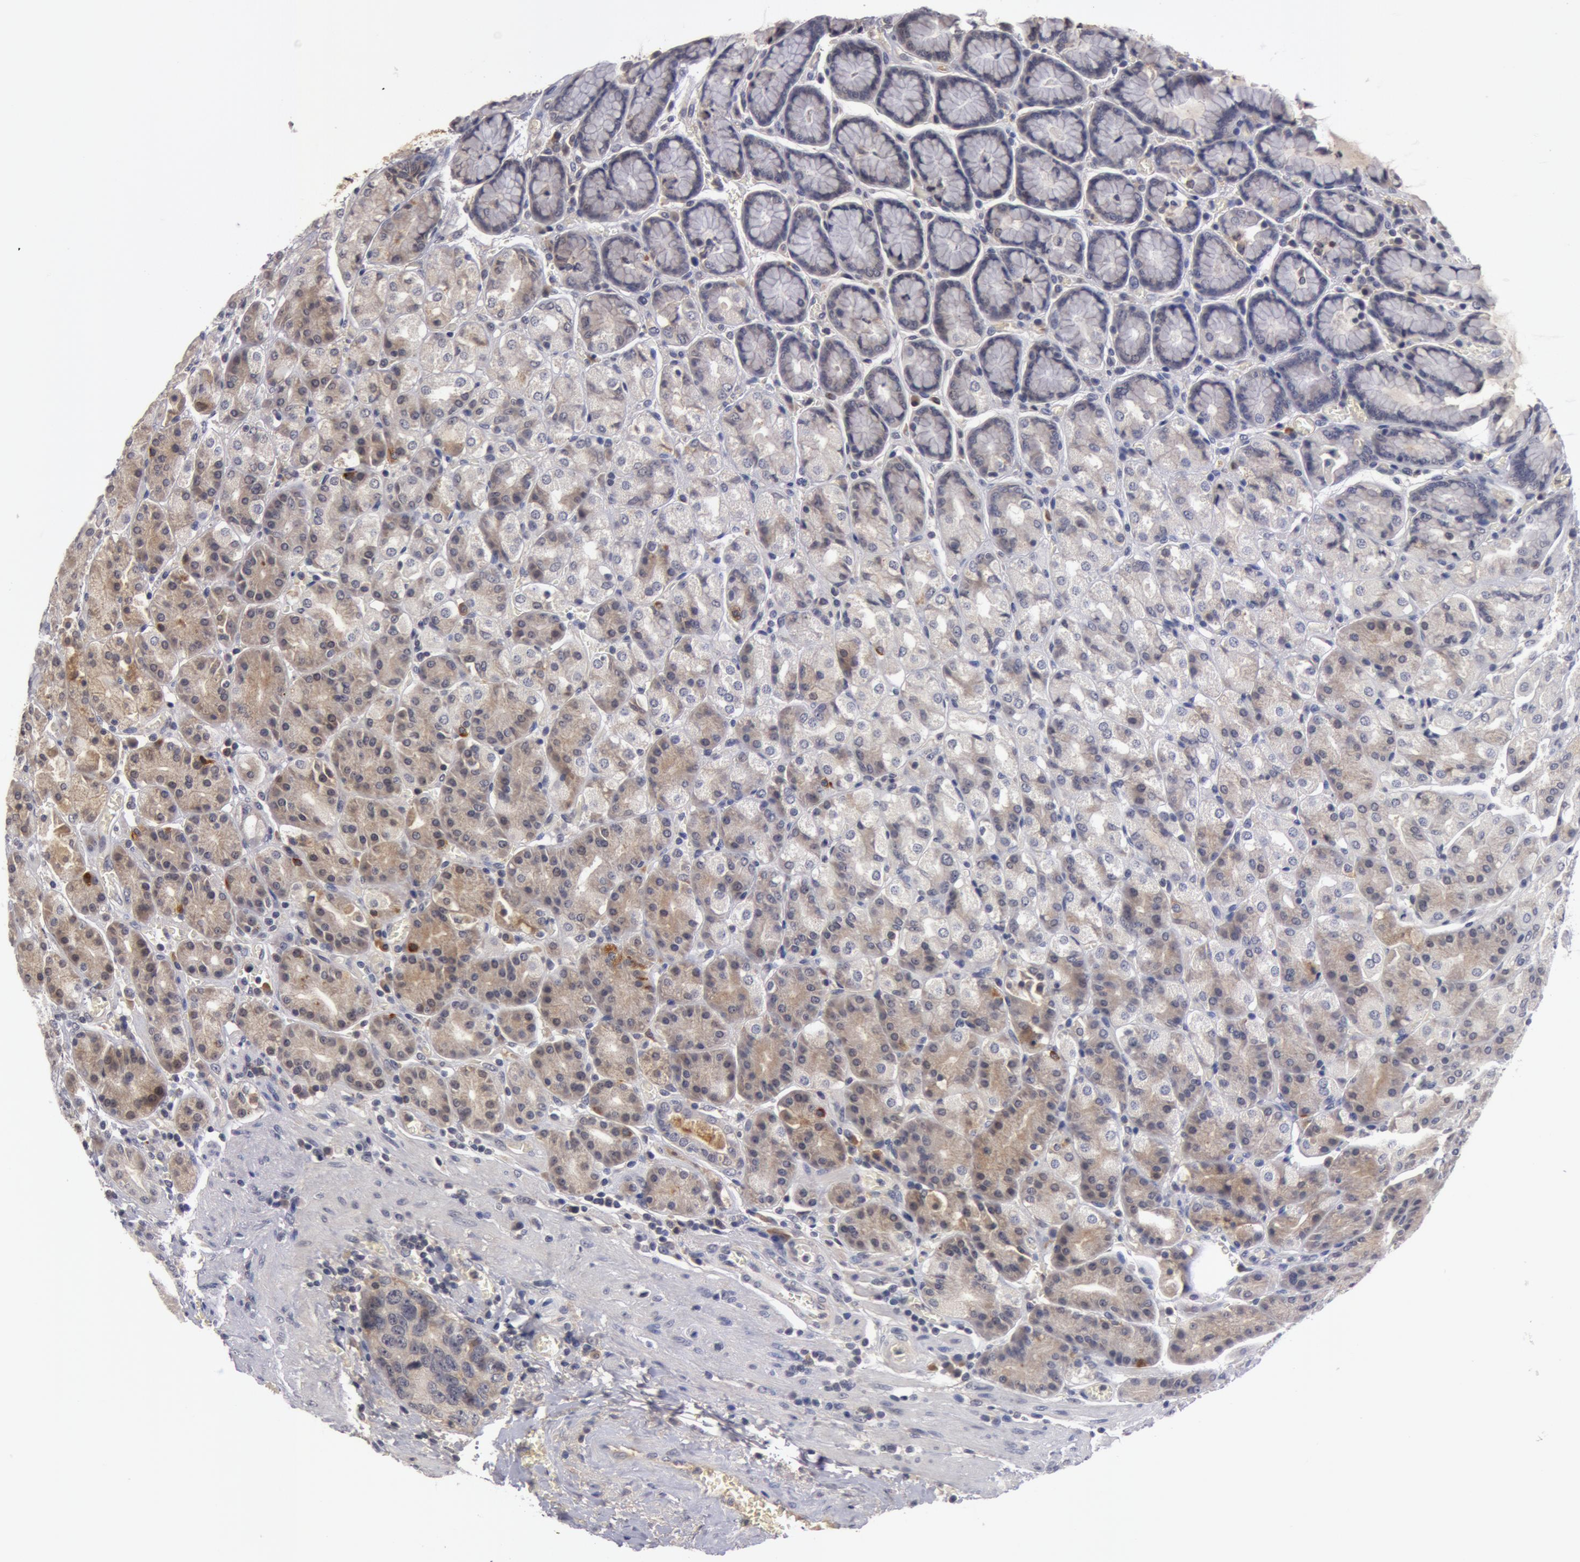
{"staining": {"intensity": "weak", "quantity": "25%-75%", "location": "cytoplasmic/membranous,nuclear"}, "tissue": "stomach", "cell_type": "Glandular cells", "image_type": "normal", "snomed": [{"axis": "morphology", "description": "Normal tissue, NOS"}, {"axis": "topography", "description": "Stomach, upper"}], "caption": "IHC photomicrograph of normal stomach: human stomach stained using immunohistochemistry shows low levels of weak protein expression localized specifically in the cytoplasmic/membranous,nuclear of glandular cells, appearing as a cytoplasmic/membranous,nuclear brown color.", "gene": "BCHE", "patient": {"sex": "female", "age": 81}}